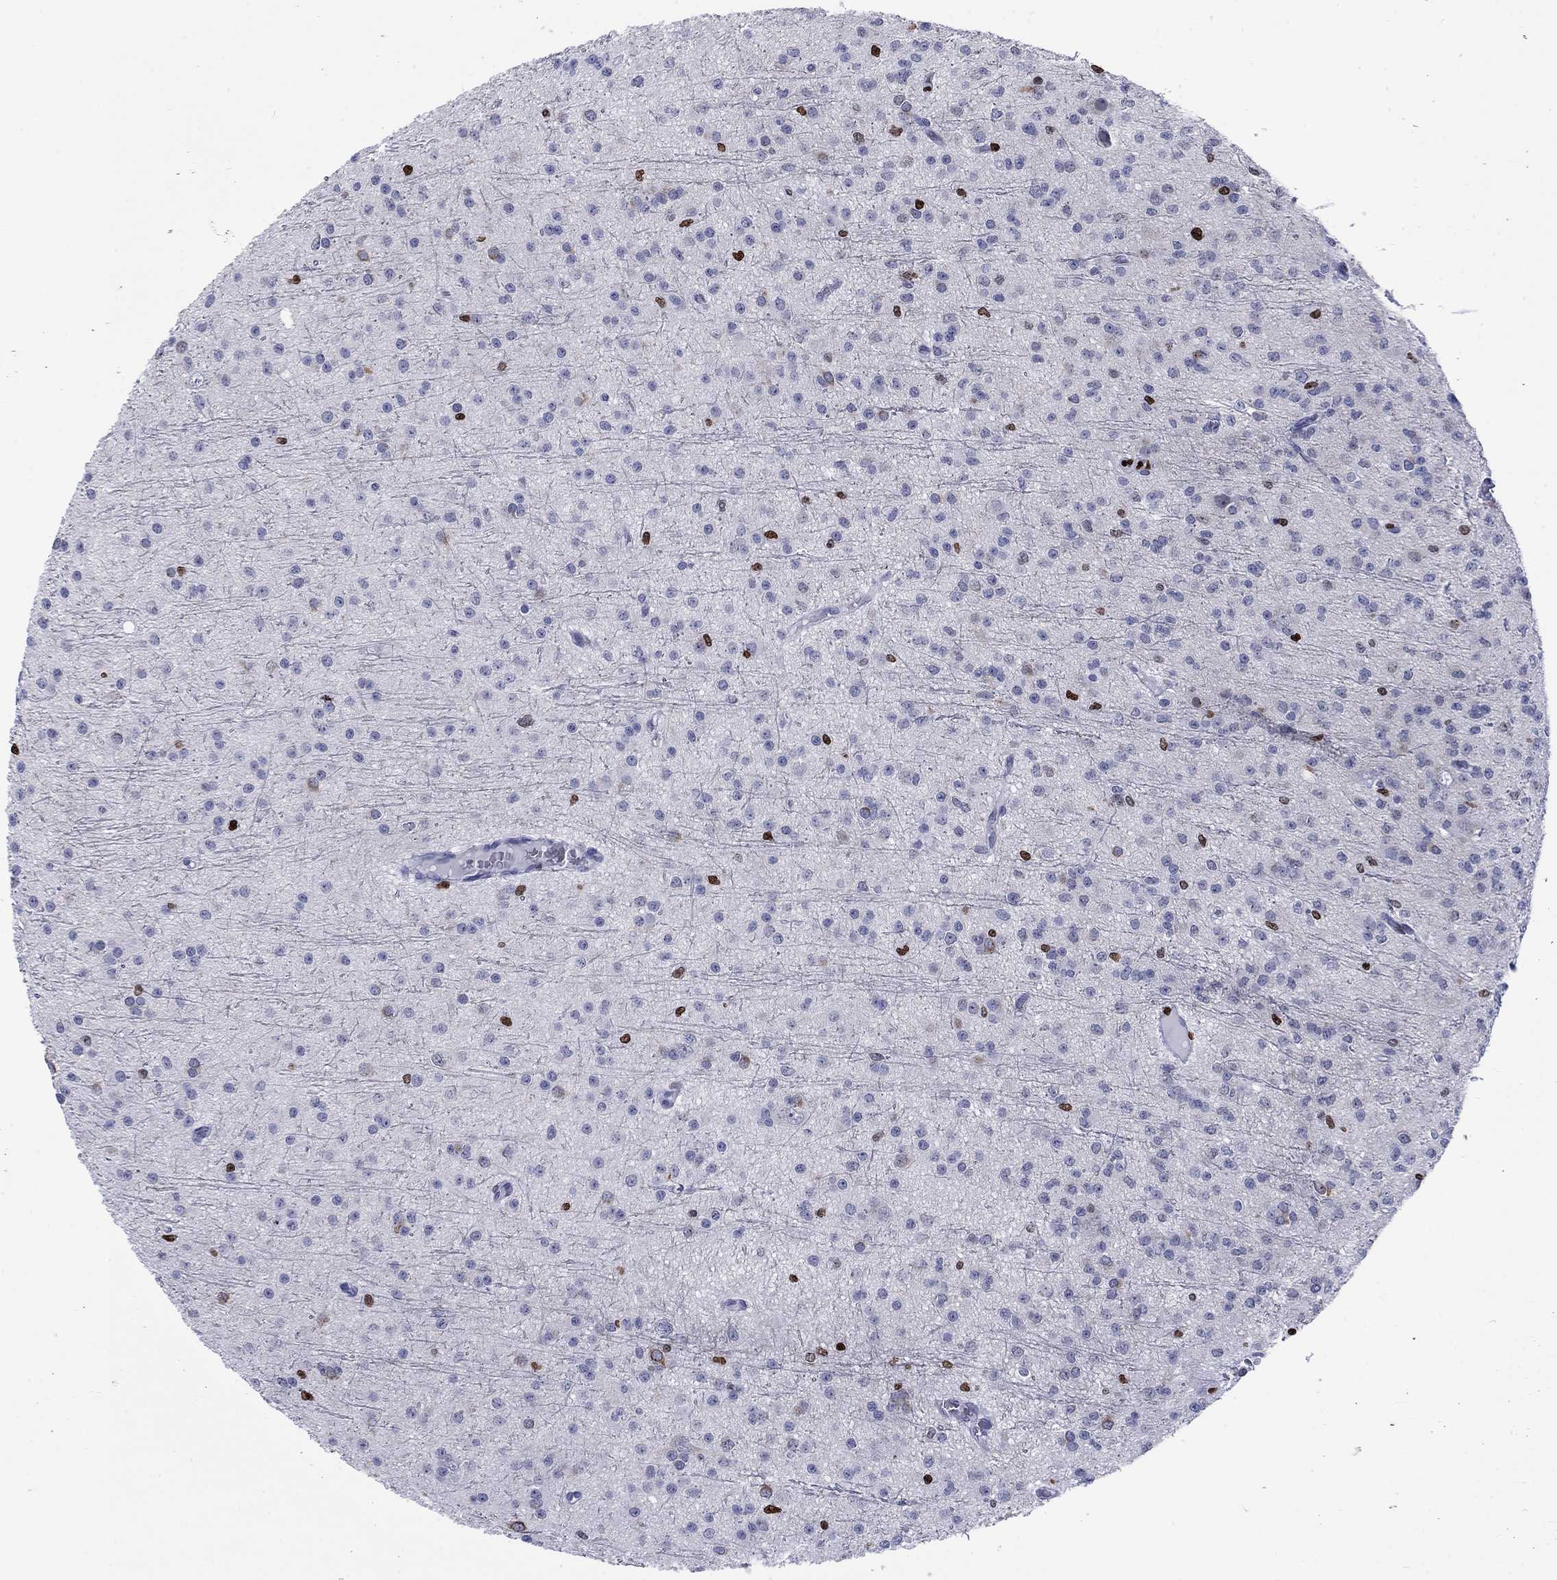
{"staining": {"intensity": "strong", "quantity": "<25%", "location": "nuclear"}, "tissue": "glioma", "cell_type": "Tumor cells", "image_type": "cancer", "snomed": [{"axis": "morphology", "description": "Glioma, malignant, Low grade"}, {"axis": "topography", "description": "Brain"}], "caption": "Malignant low-grade glioma stained with IHC demonstrates strong nuclear positivity in approximately <25% of tumor cells.", "gene": "H1-5", "patient": {"sex": "male", "age": 27}}